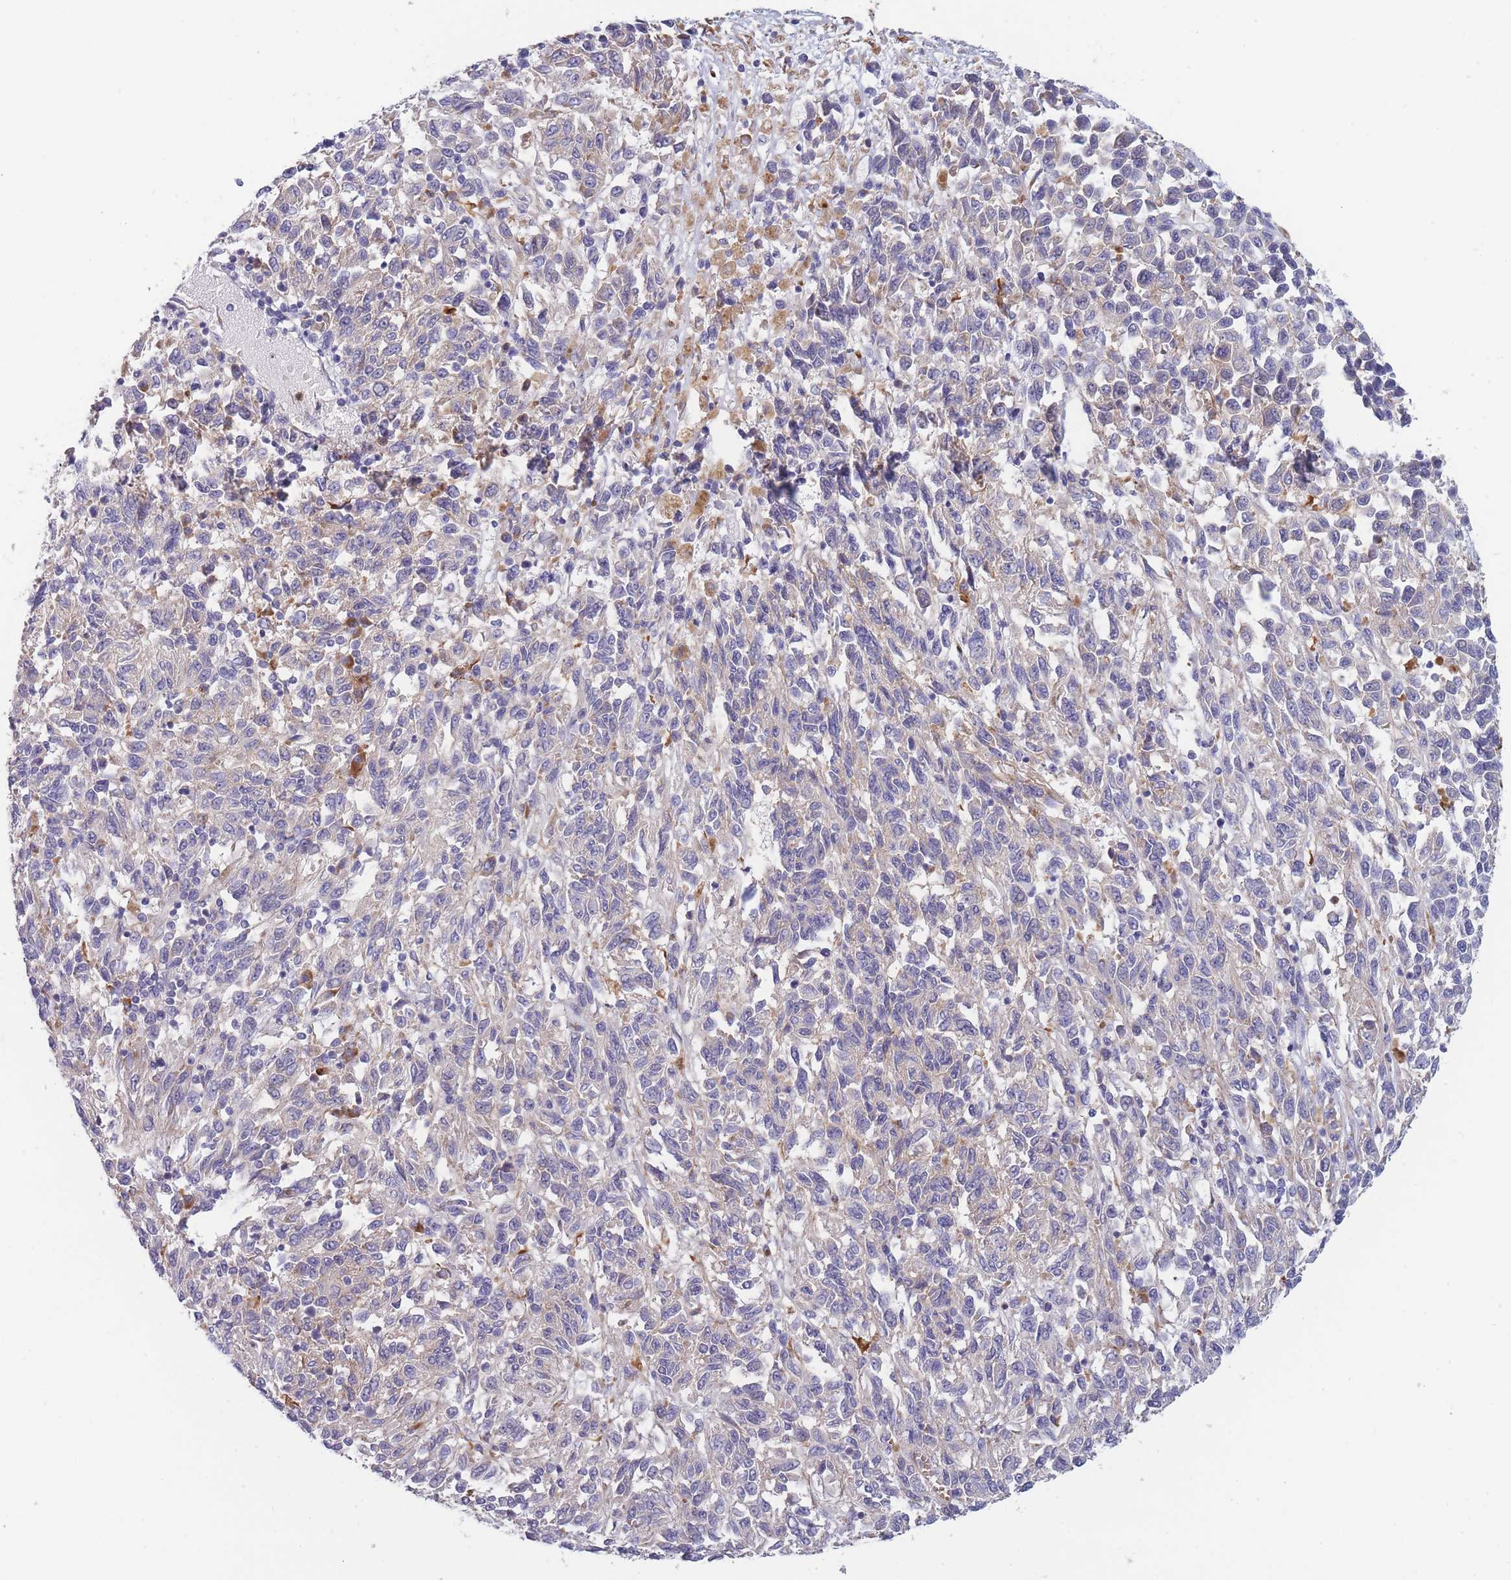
{"staining": {"intensity": "weak", "quantity": "<25%", "location": "cytoplasmic/membranous"}, "tissue": "melanoma", "cell_type": "Tumor cells", "image_type": "cancer", "snomed": [{"axis": "morphology", "description": "Malignant melanoma, Metastatic site"}, {"axis": "topography", "description": "Lung"}], "caption": "The IHC micrograph has no significant positivity in tumor cells of malignant melanoma (metastatic site) tissue. (DAB immunohistochemistry with hematoxylin counter stain).", "gene": "NDUFAF6", "patient": {"sex": "male", "age": 64}}